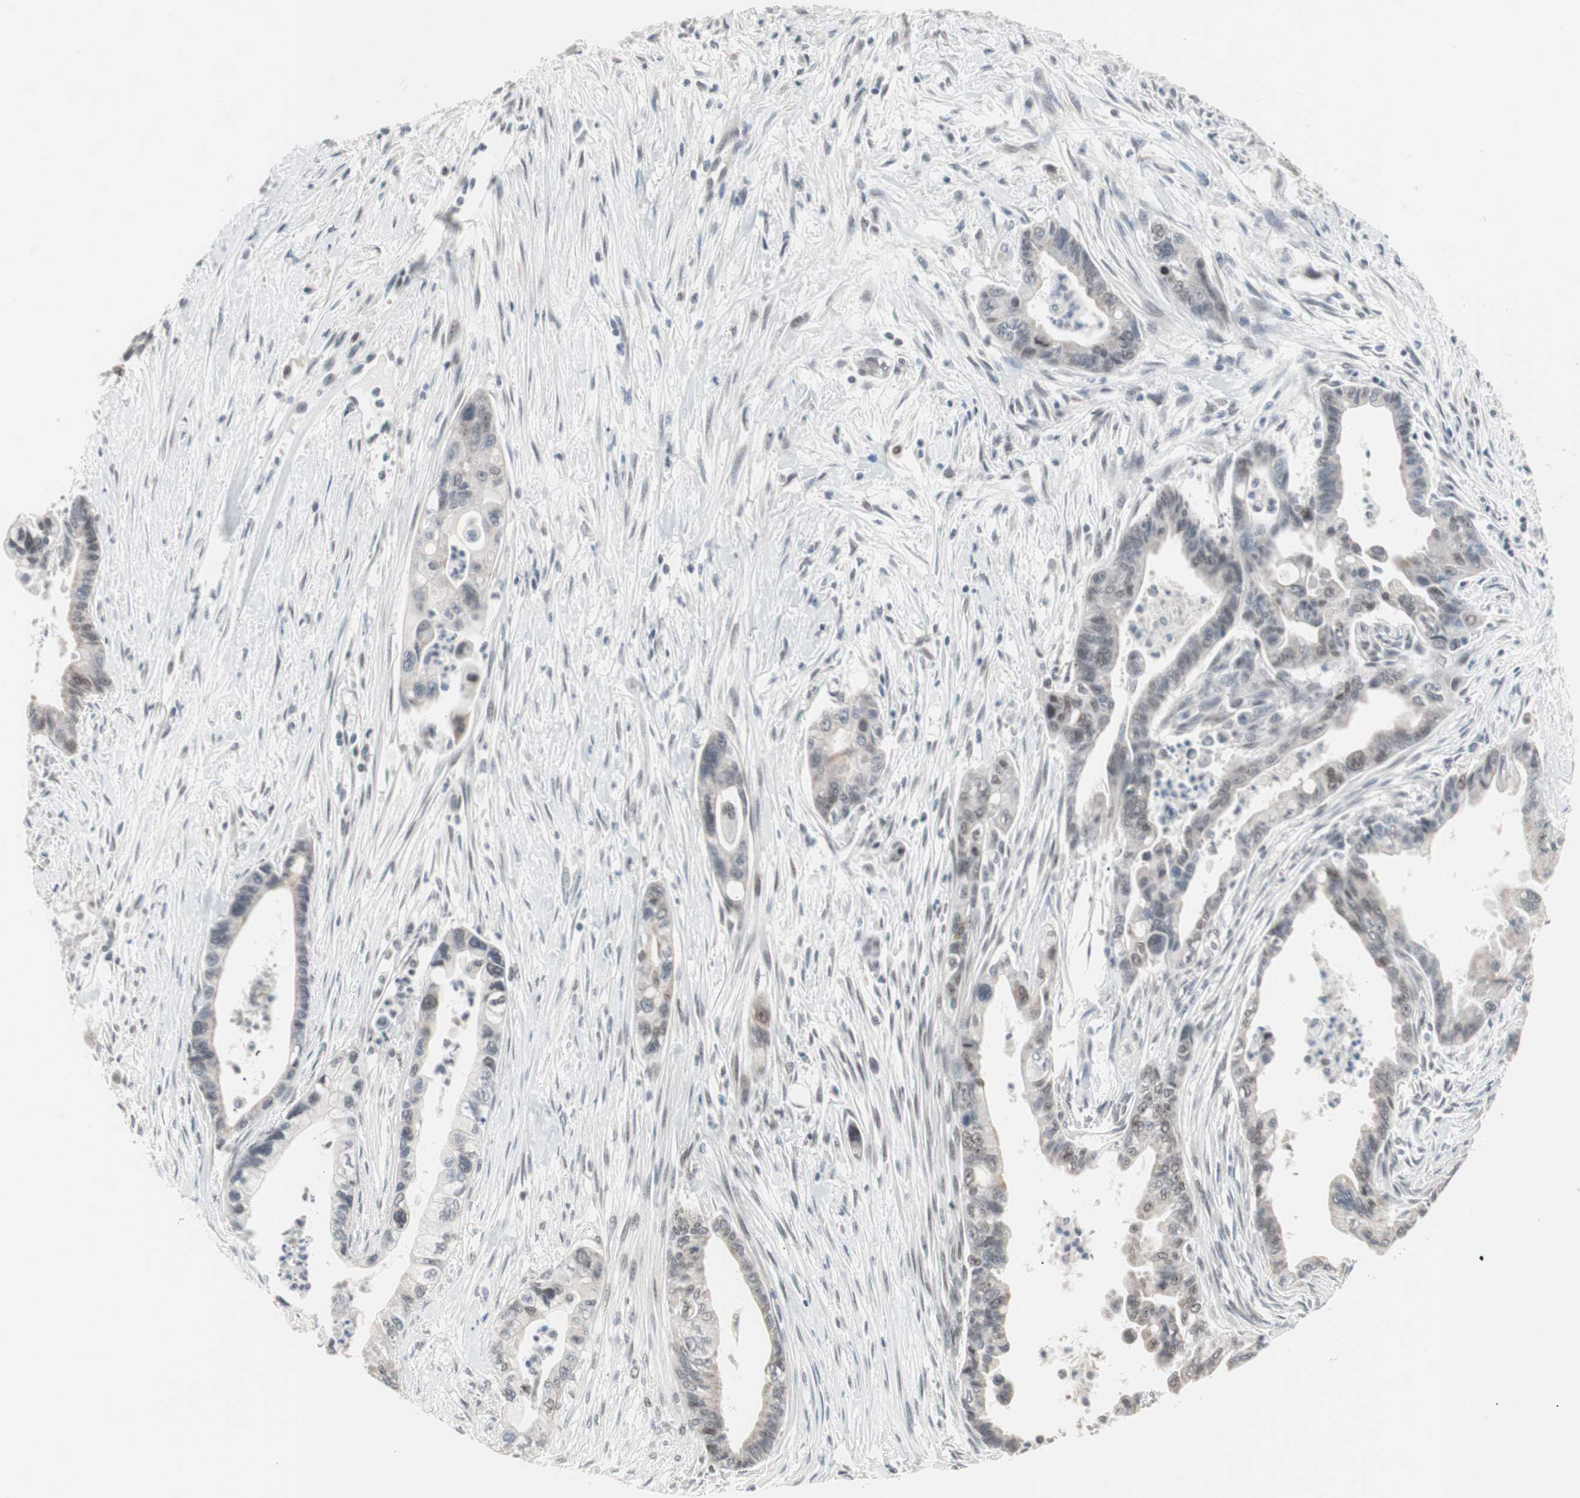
{"staining": {"intensity": "weak", "quantity": "<25%", "location": "cytoplasmic/membranous,nuclear"}, "tissue": "pancreatic cancer", "cell_type": "Tumor cells", "image_type": "cancer", "snomed": [{"axis": "morphology", "description": "Adenocarcinoma, NOS"}, {"axis": "topography", "description": "Pancreas"}], "caption": "Protein analysis of pancreatic cancer (adenocarcinoma) exhibits no significant positivity in tumor cells. (DAB (3,3'-diaminobenzidine) immunohistochemistry, high magnification).", "gene": "LIG3", "patient": {"sex": "male", "age": 70}}